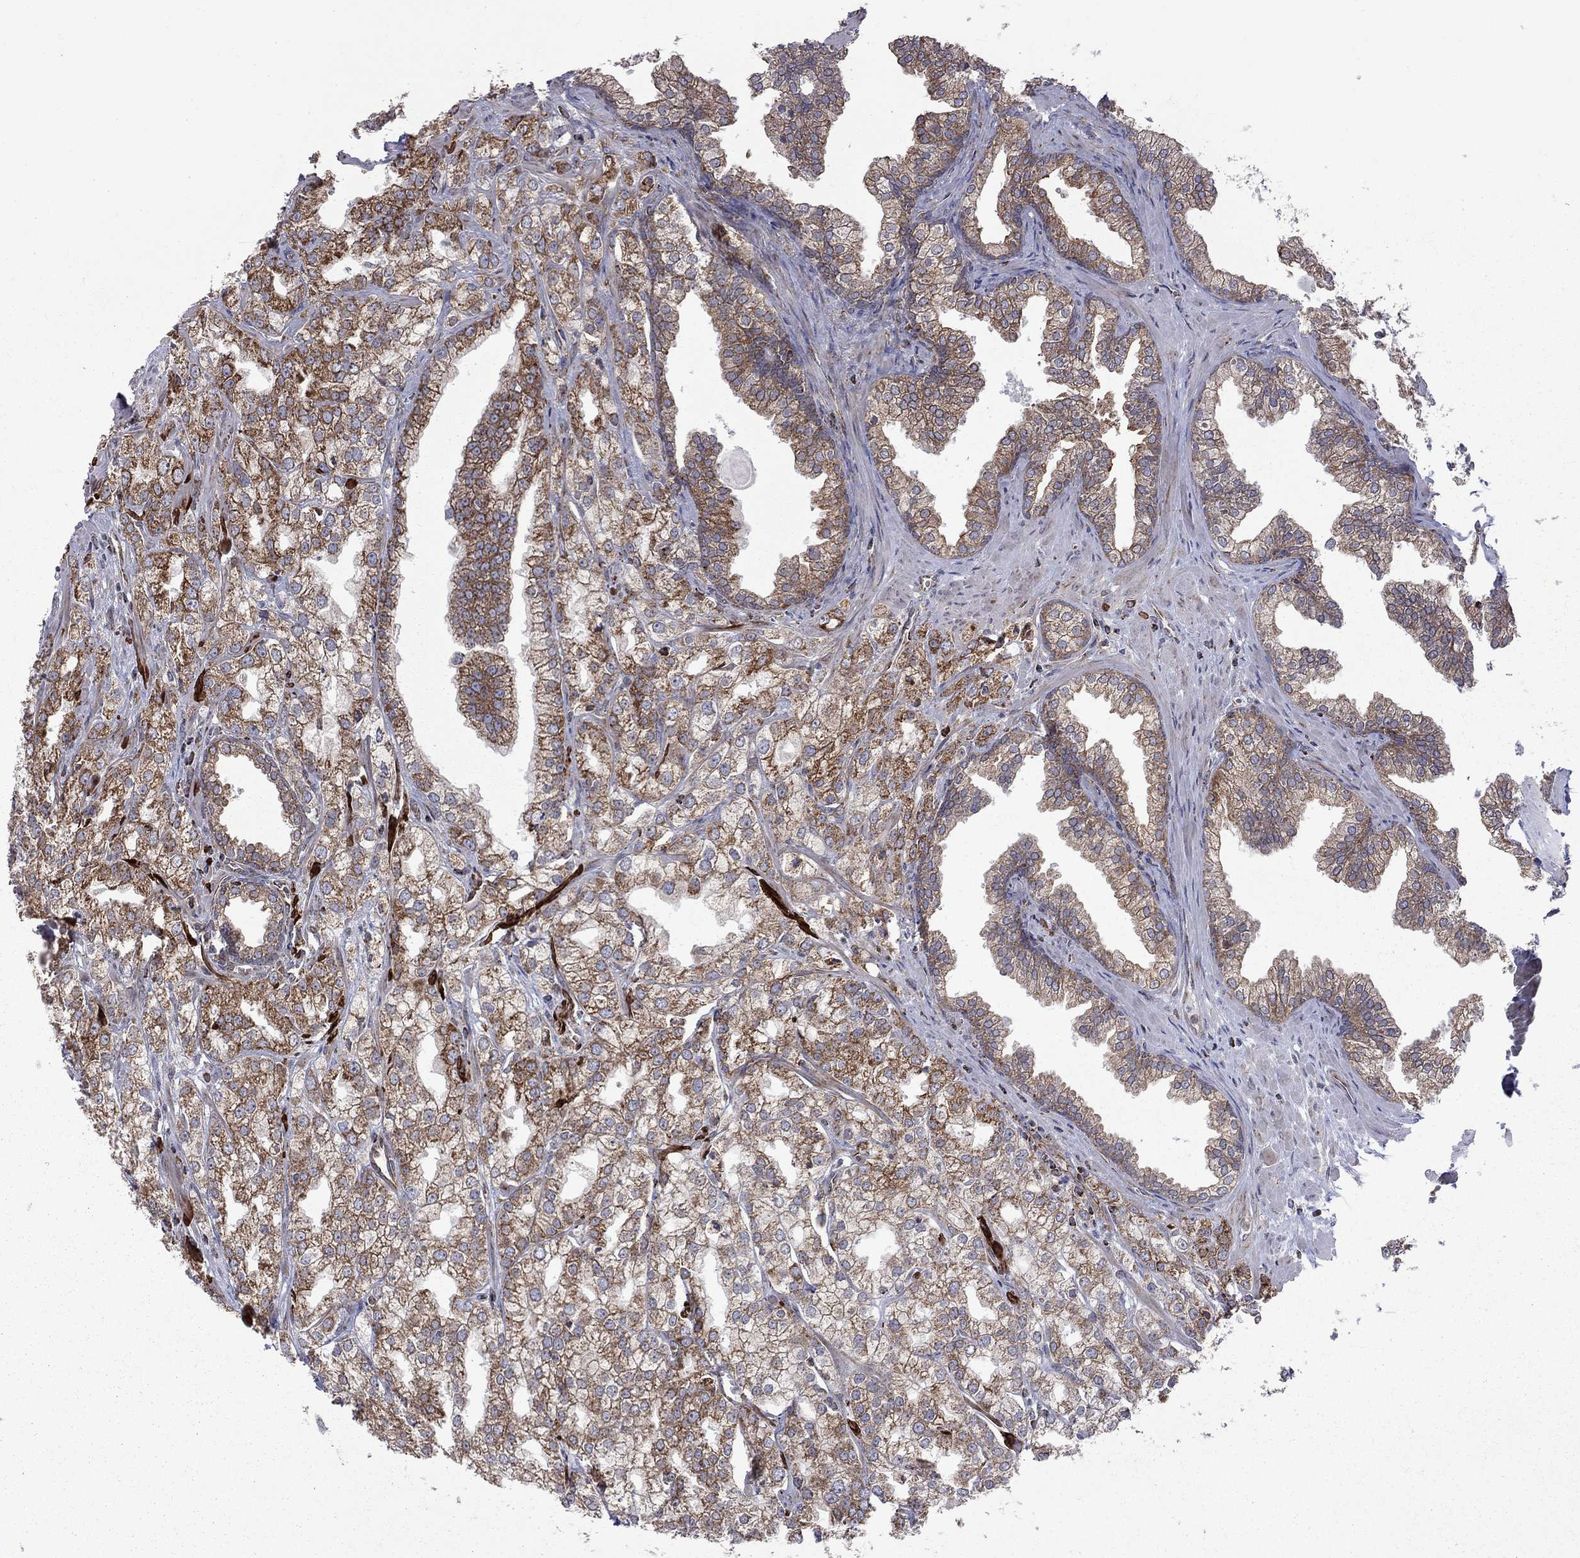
{"staining": {"intensity": "strong", "quantity": "25%-75%", "location": "cytoplasmic/membranous"}, "tissue": "prostate cancer", "cell_type": "Tumor cells", "image_type": "cancer", "snomed": [{"axis": "morphology", "description": "Adenocarcinoma, NOS"}, {"axis": "topography", "description": "Prostate"}], "caption": "A high amount of strong cytoplasmic/membranous staining is identified in approximately 25%-75% of tumor cells in prostate adenocarcinoma tissue.", "gene": "CLPTM1", "patient": {"sex": "male", "age": 70}}